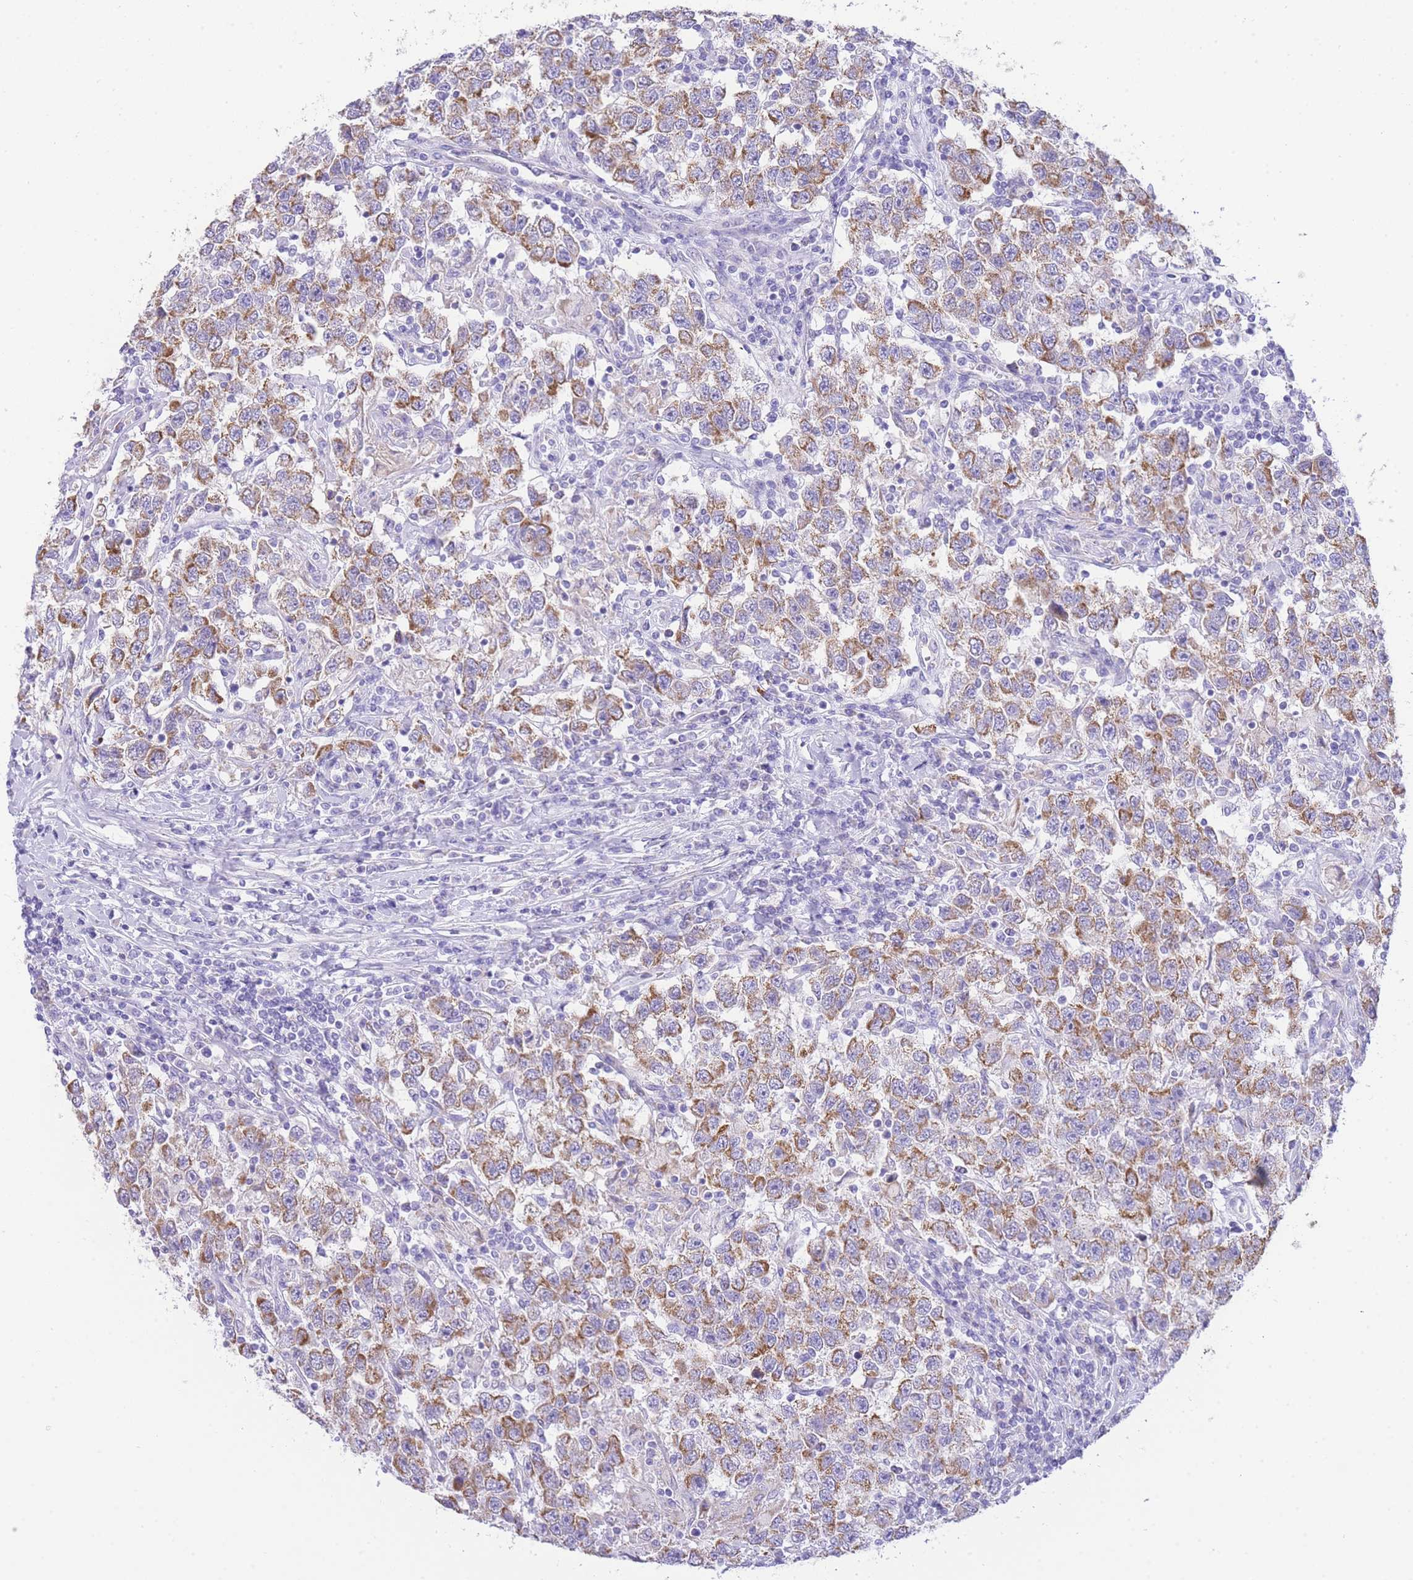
{"staining": {"intensity": "moderate", "quantity": ">75%", "location": "cytoplasmic/membranous"}, "tissue": "testis cancer", "cell_type": "Tumor cells", "image_type": "cancer", "snomed": [{"axis": "morphology", "description": "Seminoma, NOS"}, {"axis": "topography", "description": "Testis"}], "caption": "Protein staining displays moderate cytoplasmic/membranous expression in about >75% of tumor cells in testis cancer (seminoma).", "gene": "ACSM4", "patient": {"sex": "male", "age": 41}}